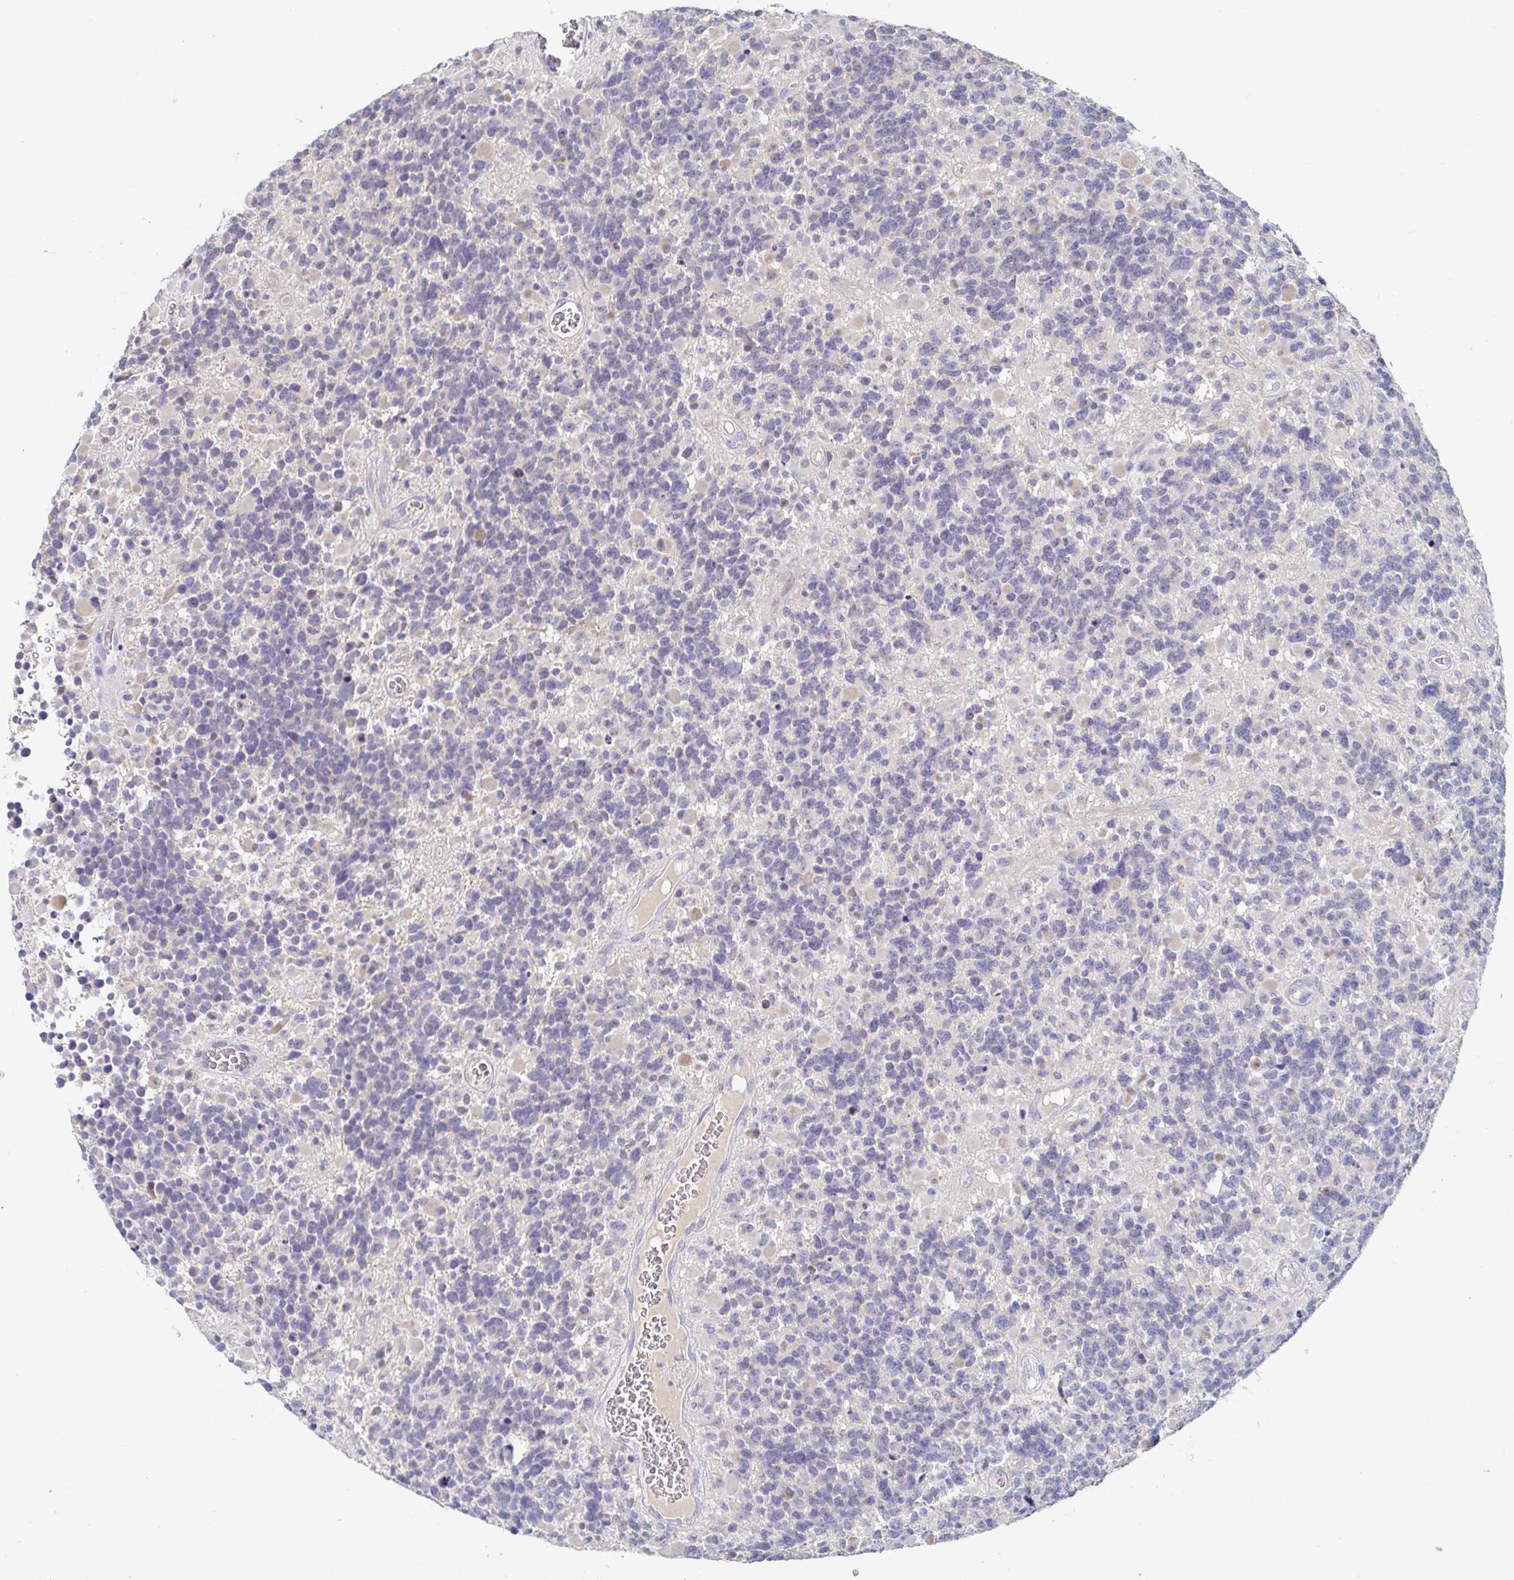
{"staining": {"intensity": "negative", "quantity": "none", "location": "none"}, "tissue": "glioma", "cell_type": "Tumor cells", "image_type": "cancer", "snomed": [{"axis": "morphology", "description": "Glioma, malignant, High grade"}, {"axis": "topography", "description": "Brain"}], "caption": "A high-resolution micrograph shows immunohistochemistry (IHC) staining of glioma, which reveals no significant positivity in tumor cells.", "gene": "ZNF430", "patient": {"sex": "female", "age": 40}}